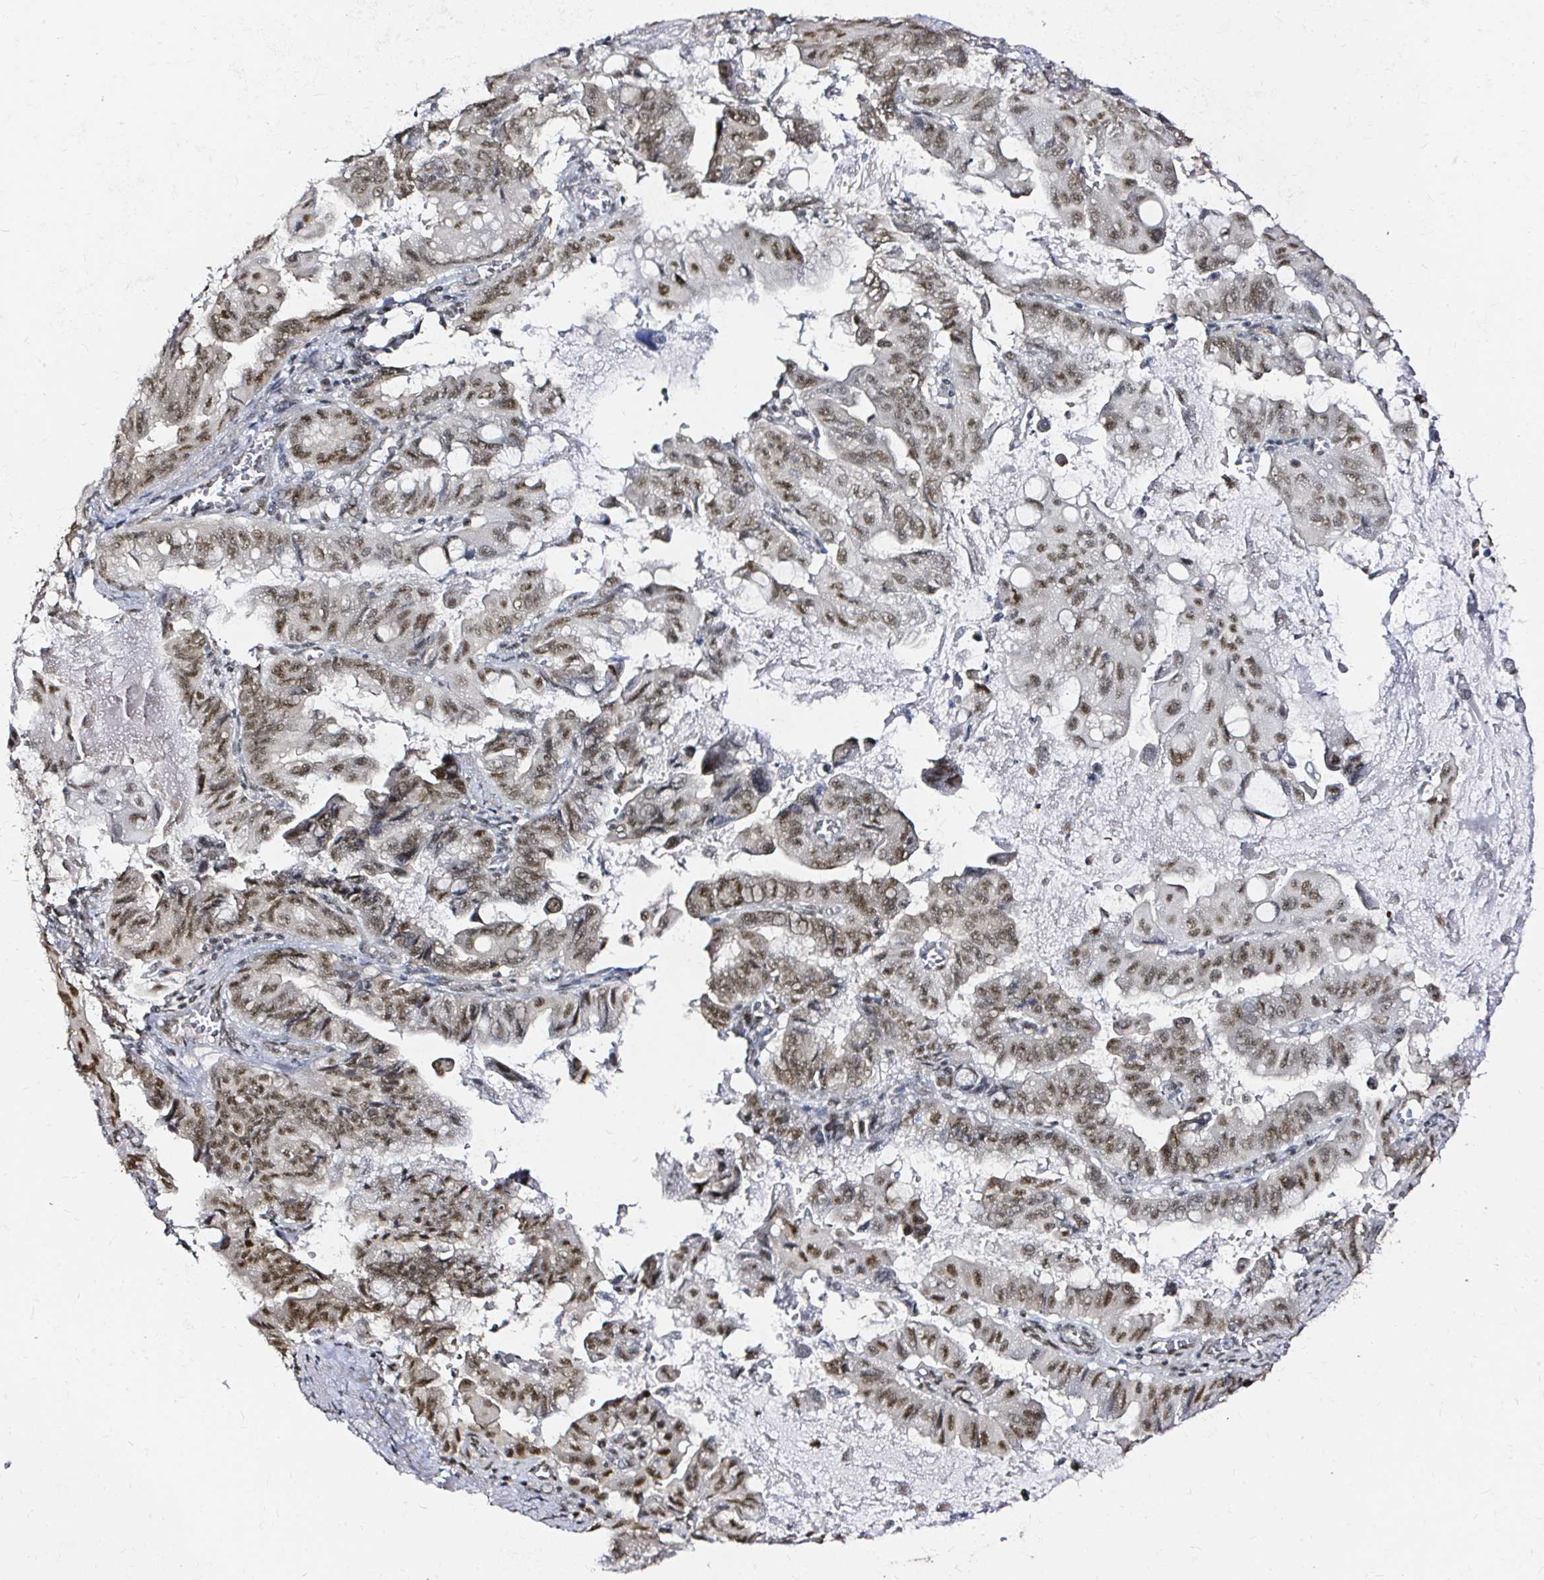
{"staining": {"intensity": "moderate", "quantity": ">75%", "location": "nuclear"}, "tissue": "stomach cancer", "cell_type": "Tumor cells", "image_type": "cancer", "snomed": [{"axis": "morphology", "description": "Adenocarcinoma, NOS"}, {"axis": "topography", "description": "Stomach, upper"}], "caption": "Immunohistochemical staining of adenocarcinoma (stomach) reveals medium levels of moderate nuclear expression in approximately >75% of tumor cells.", "gene": "SNRPC", "patient": {"sex": "male", "age": 80}}